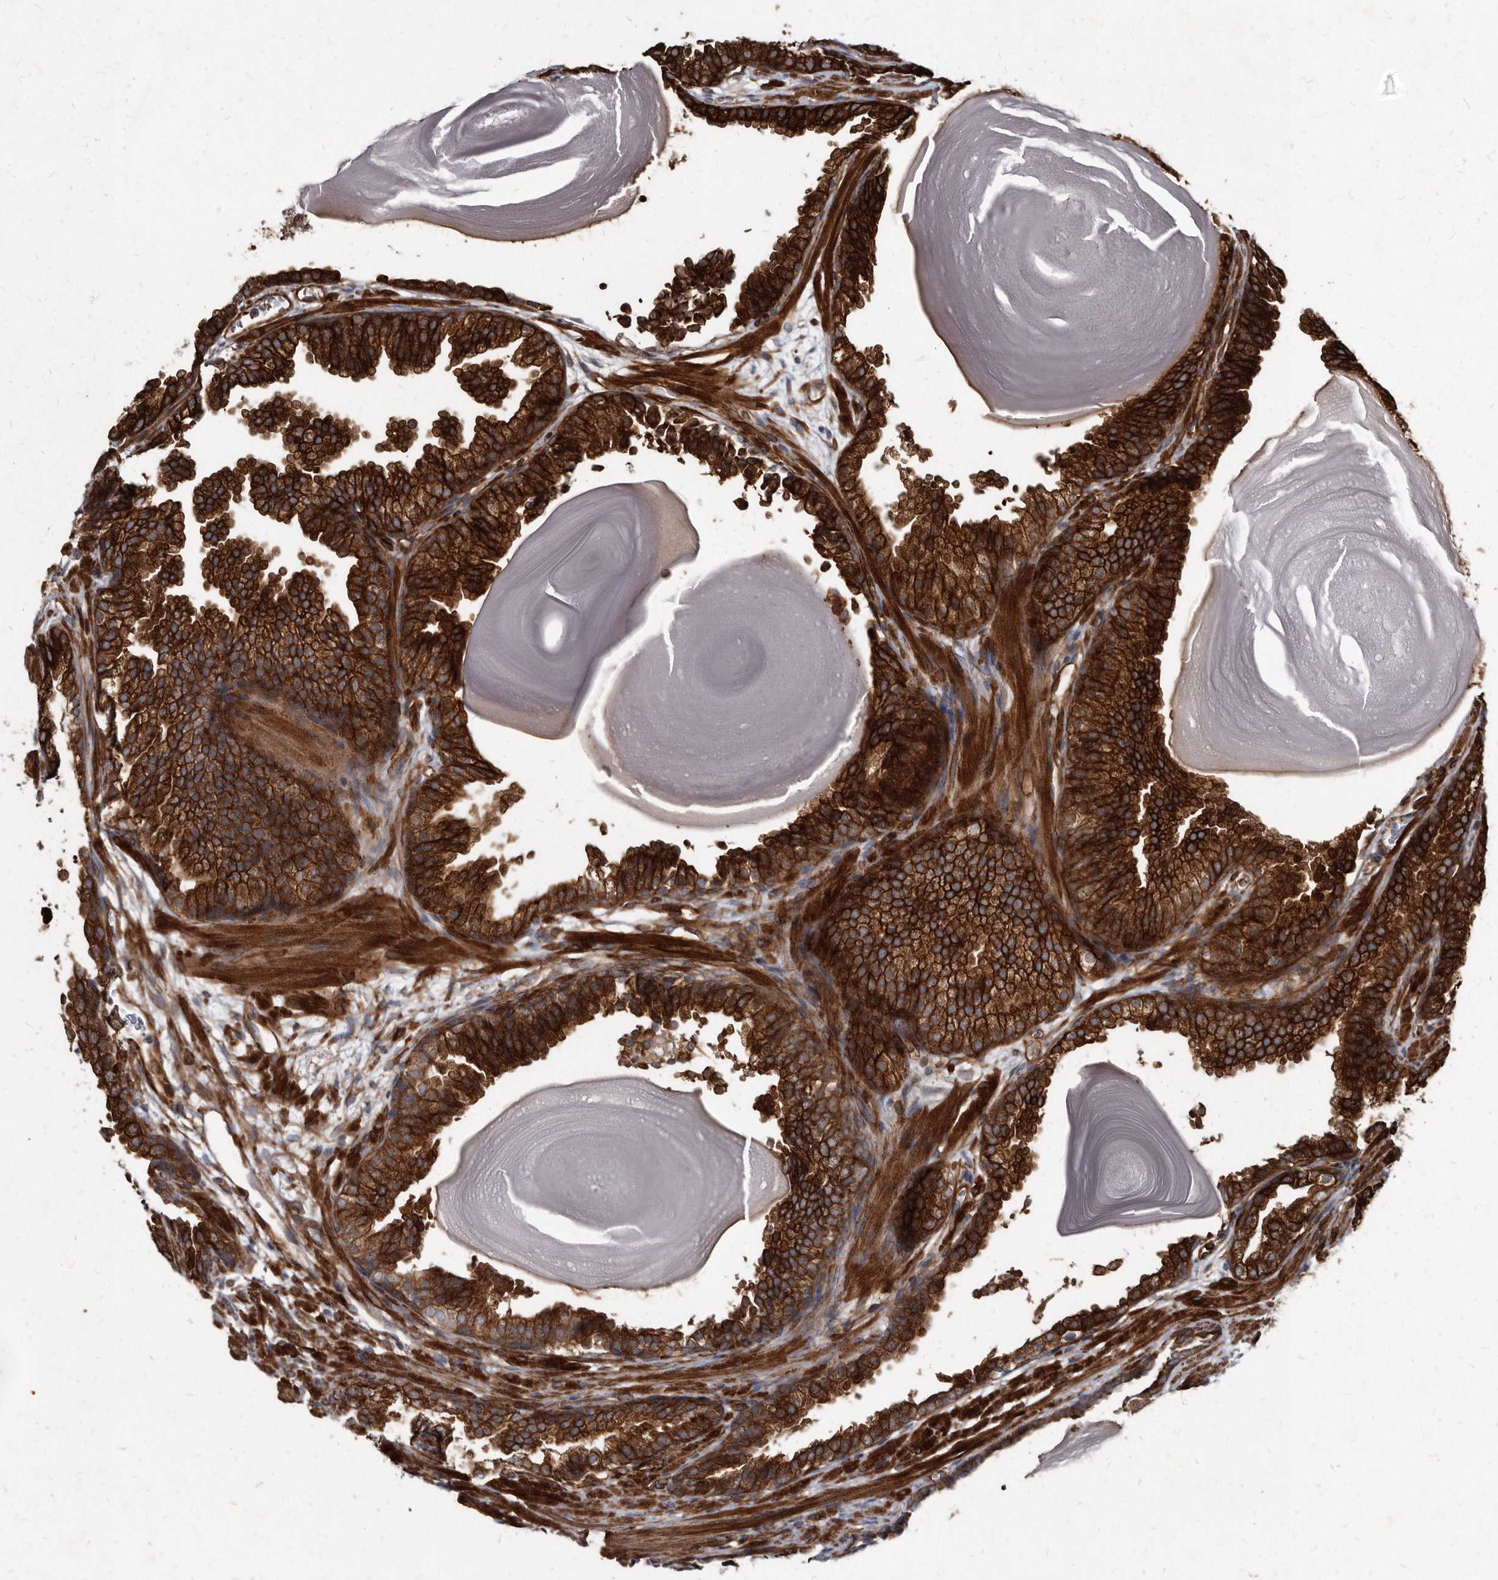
{"staining": {"intensity": "strong", "quantity": ">75%", "location": "cytoplasmic/membranous"}, "tissue": "prostate cancer", "cell_type": "Tumor cells", "image_type": "cancer", "snomed": [{"axis": "morphology", "description": "Adenocarcinoma, High grade"}, {"axis": "topography", "description": "Prostate"}], "caption": "This image exhibits prostate cancer (high-grade adenocarcinoma) stained with immunohistochemistry to label a protein in brown. The cytoplasmic/membranous of tumor cells show strong positivity for the protein. Nuclei are counter-stained blue.", "gene": "KCTD20", "patient": {"sex": "male", "age": 62}}